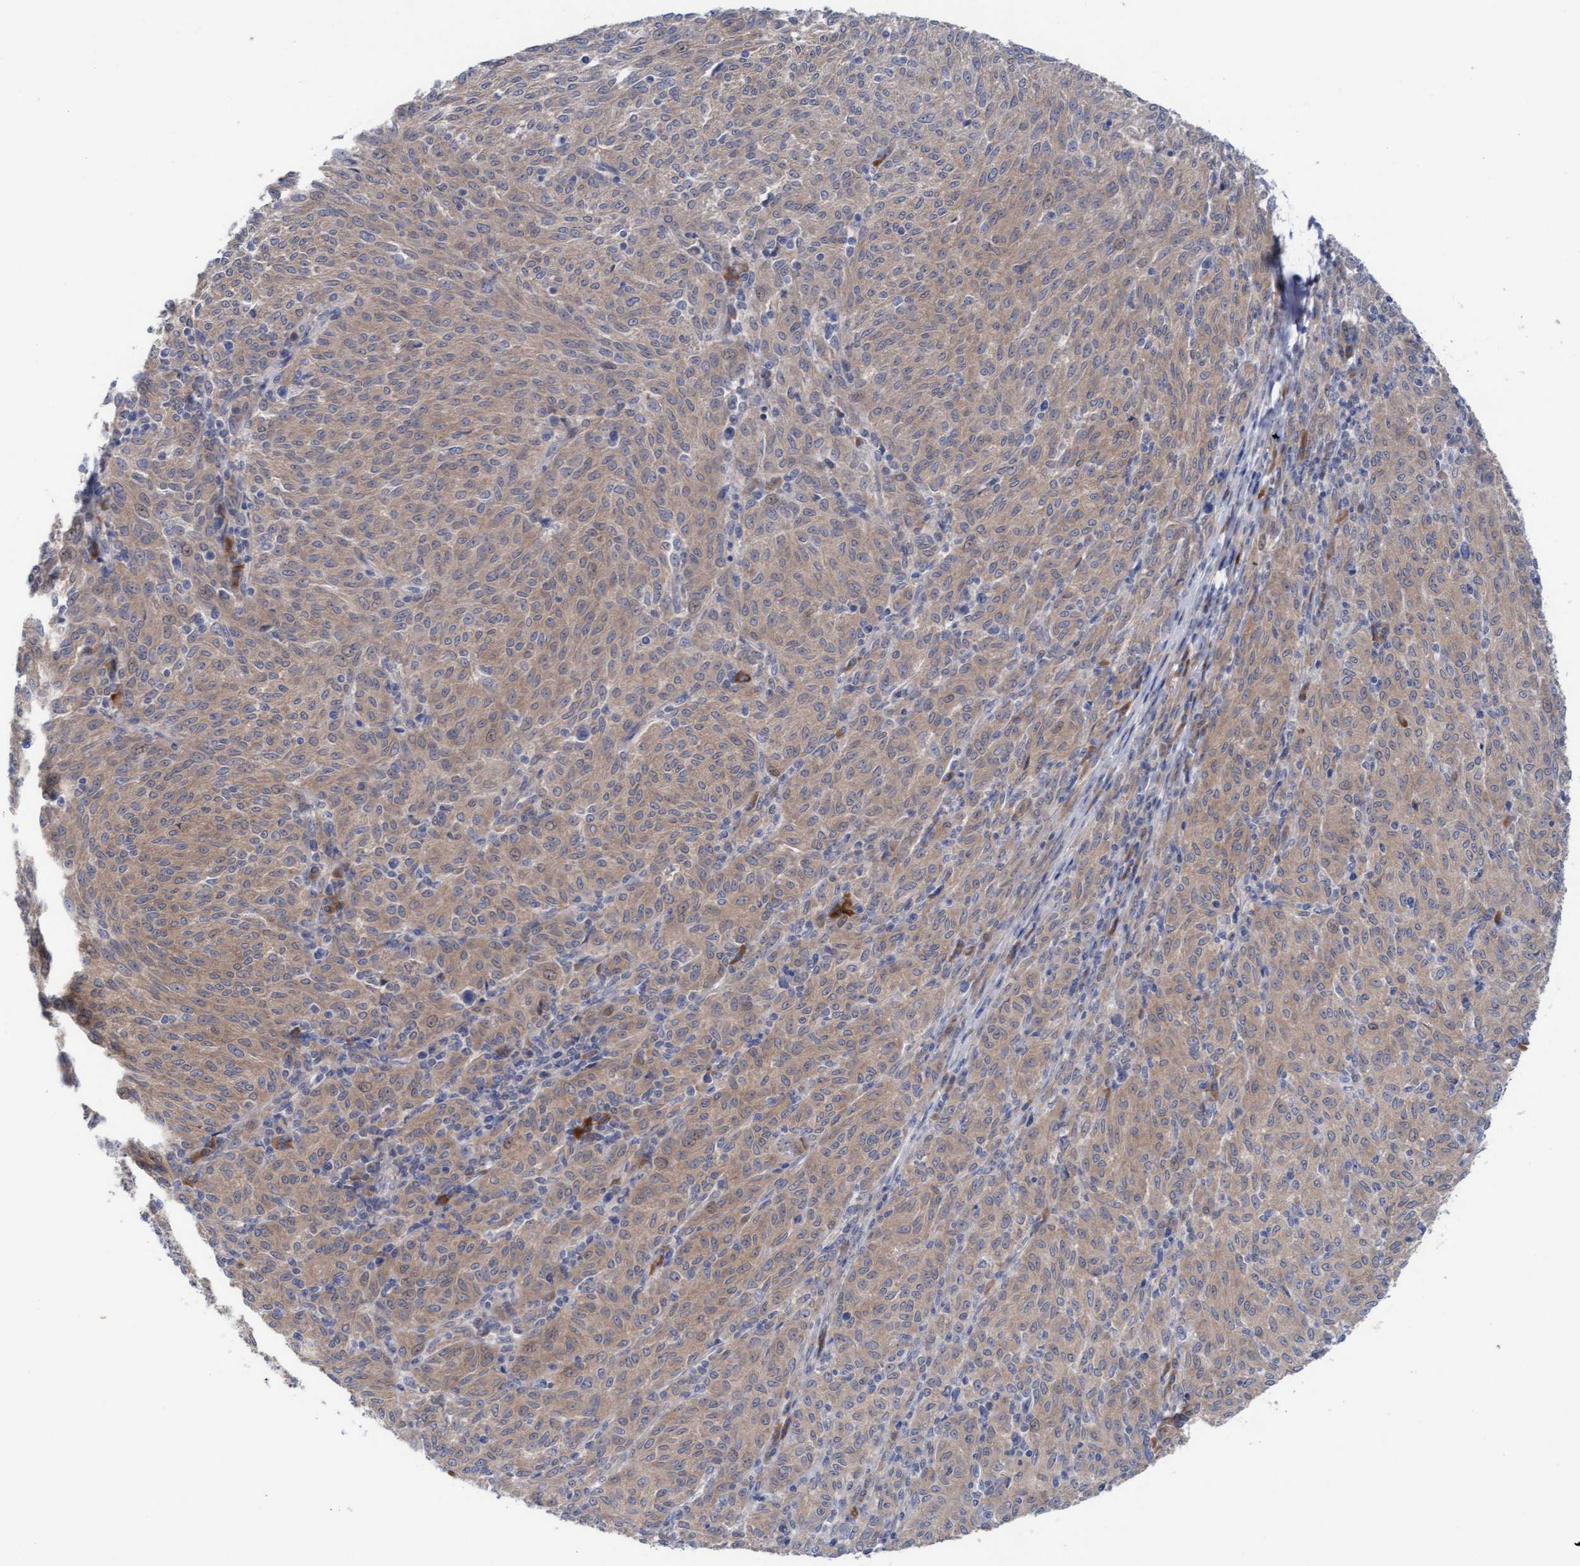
{"staining": {"intensity": "weak", "quantity": ">75%", "location": "cytoplasmic/membranous"}, "tissue": "melanoma", "cell_type": "Tumor cells", "image_type": "cancer", "snomed": [{"axis": "morphology", "description": "Malignant melanoma, NOS"}, {"axis": "topography", "description": "Skin"}], "caption": "Brown immunohistochemical staining in malignant melanoma shows weak cytoplasmic/membranous expression in approximately >75% of tumor cells. The staining is performed using DAB brown chromogen to label protein expression. The nuclei are counter-stained blue using hematoxylin.", "gene": "PLCD1", "patient": {"sex": "female", "age": 72}}